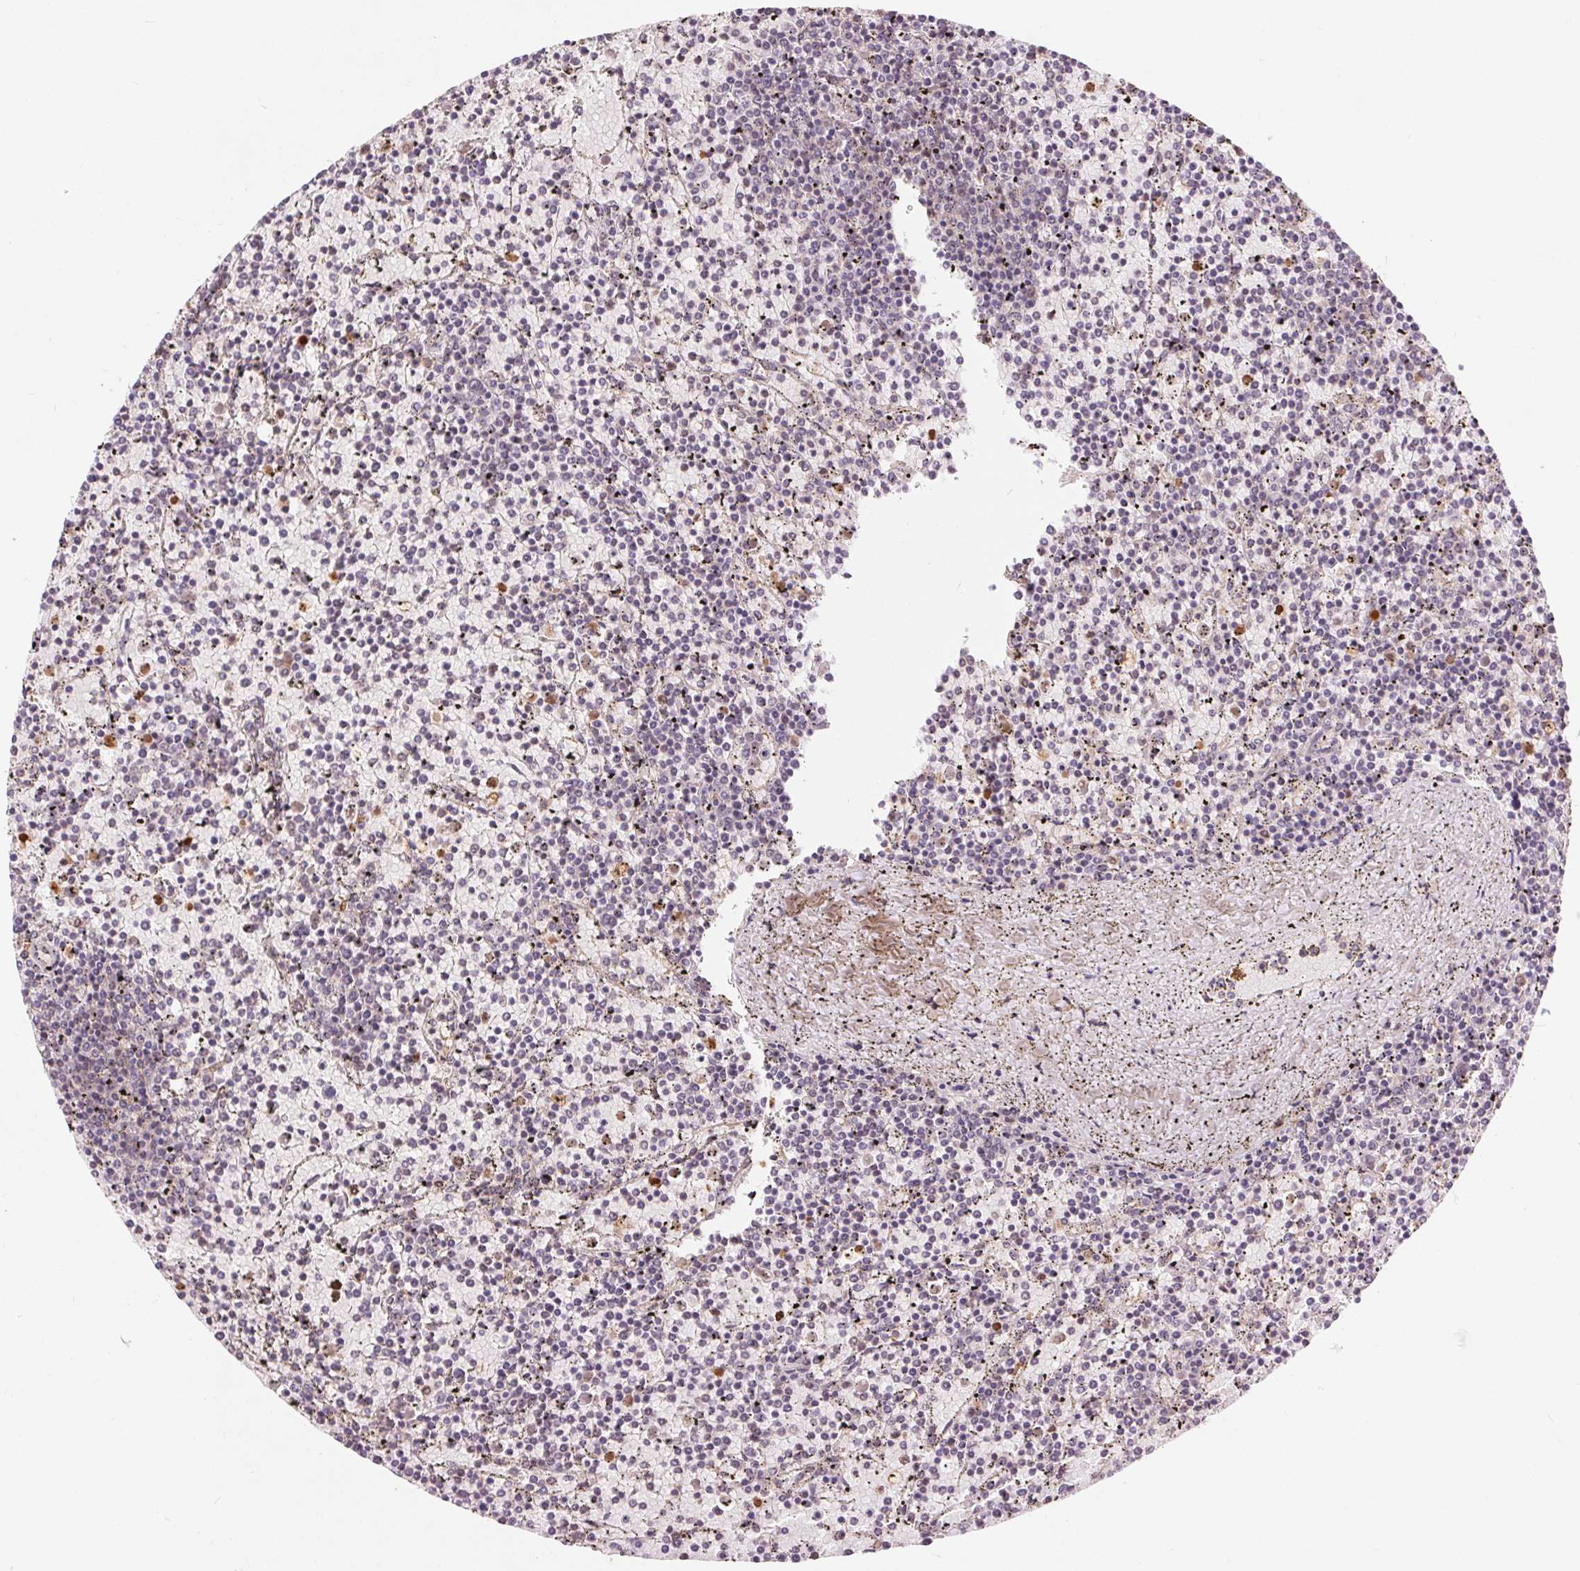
{"staining": {"intensity": "negative", "quantity": "none", "location": "none"}, "tissue": "lymphoma", "cell_type": "Tumor cells", "image_type": "cancer", "snomed": [{"axis": "morphology", "description": "Malignant lymphoma, non-Hodgkin's type, Low grade"}, {"axis": "topography", "description": "Spleen"}], "caption": "This is an IHC image of human lymphoma. There is no positivity in tumor cells.", "gene": "RANBP3L", "patient": {"sex": "female", "age": 77}}